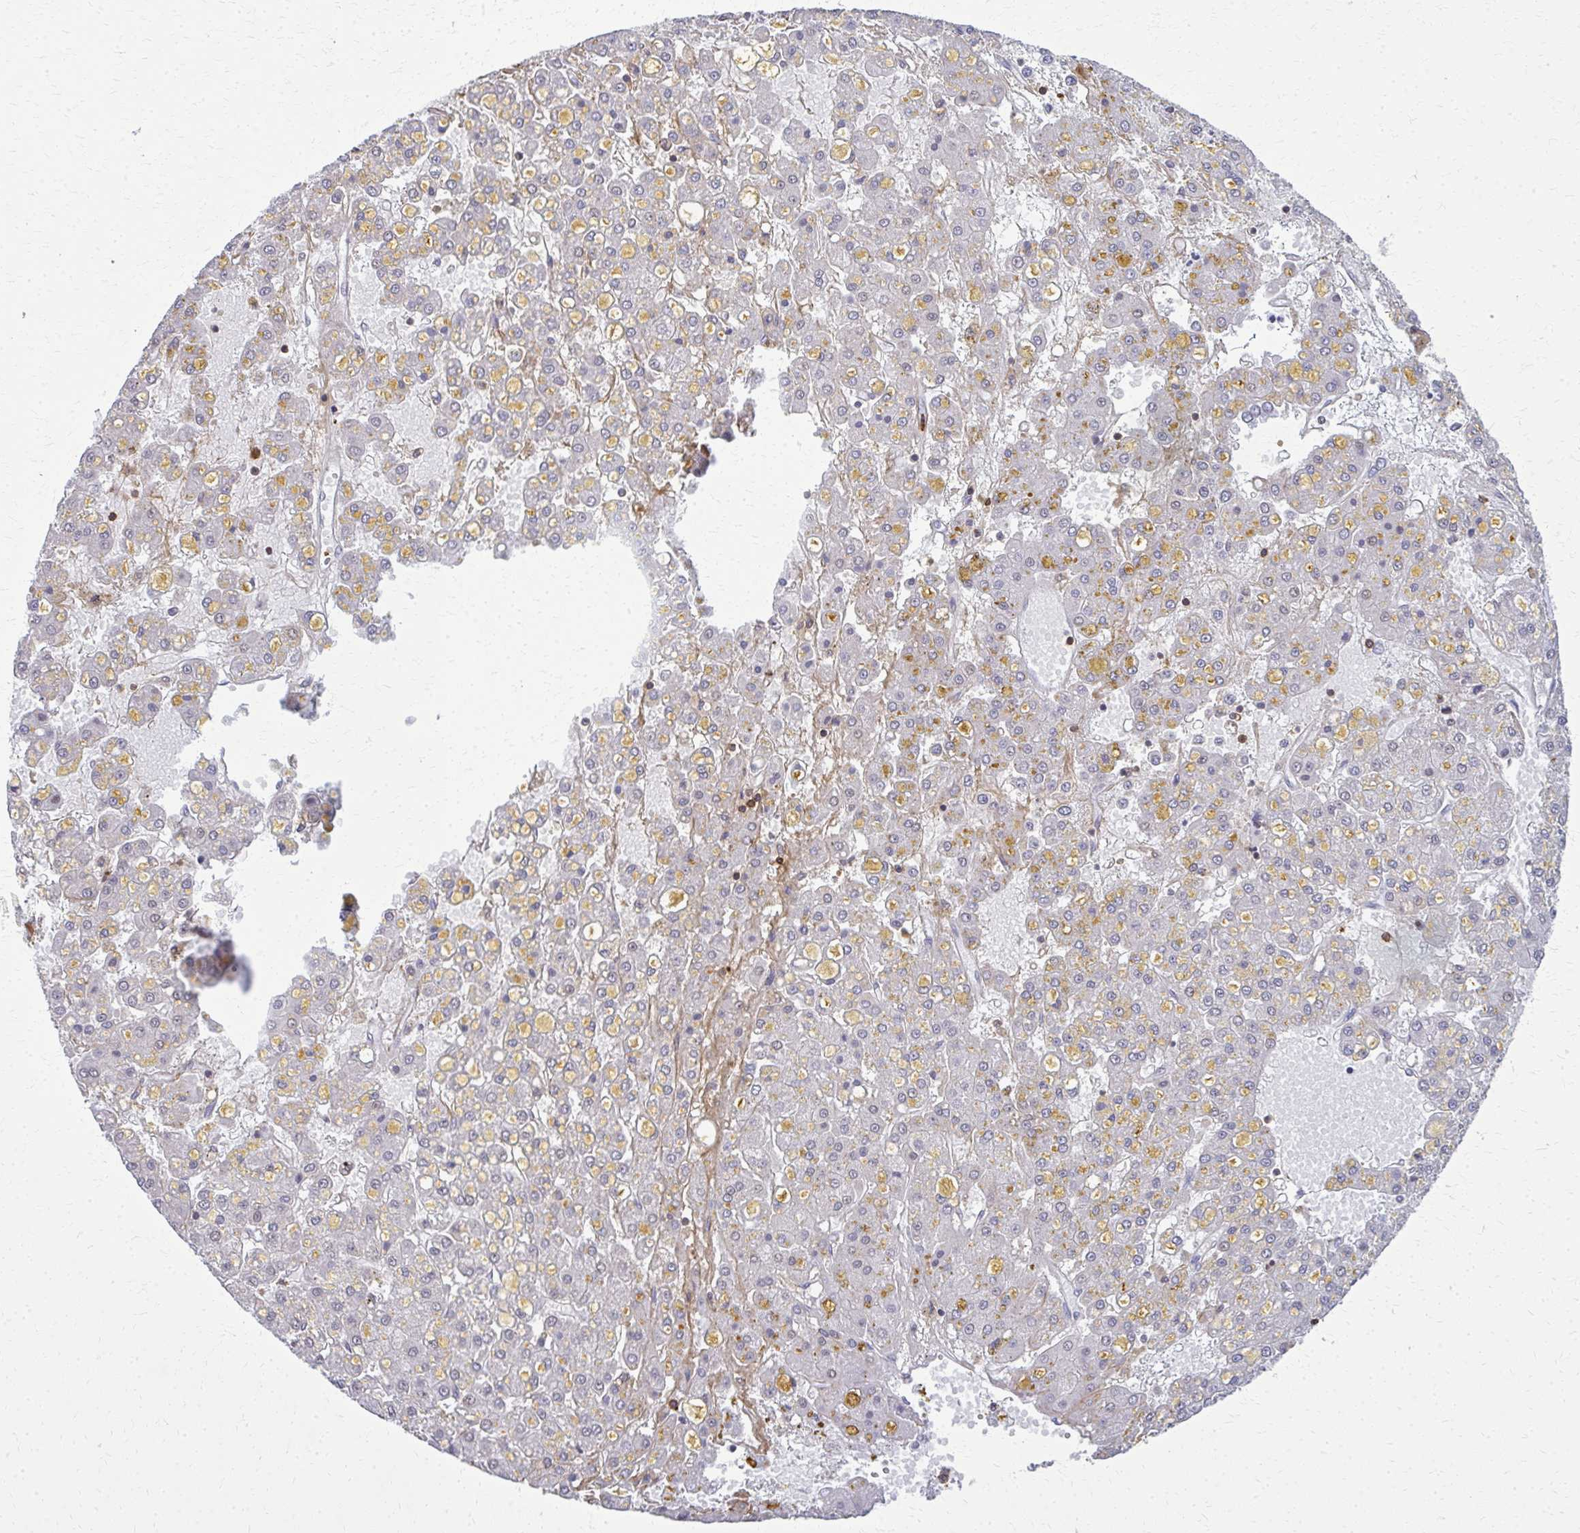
{"staining": {"intensity": "negative", "quantity": "none", "location": "none"}, "tissue": "liver cancer", "cell_type": "Tumor cells", "image_type": "cancer", "snomed": [{"axis": "morphology", "description": "Carcinoma, Hepatocellular, NOS"}, {"axis": "topography", "description": "Liver"}], "caption": "This micrograph is of hepatocellular carcinoma (liver) stained with immunohistochemistry to label a protein in brown with the nuclei are counter-stained blue. There is no staining in tumor cells.", "gene": "AP5M1", "patient": {"sex": "male", "age": 67}}